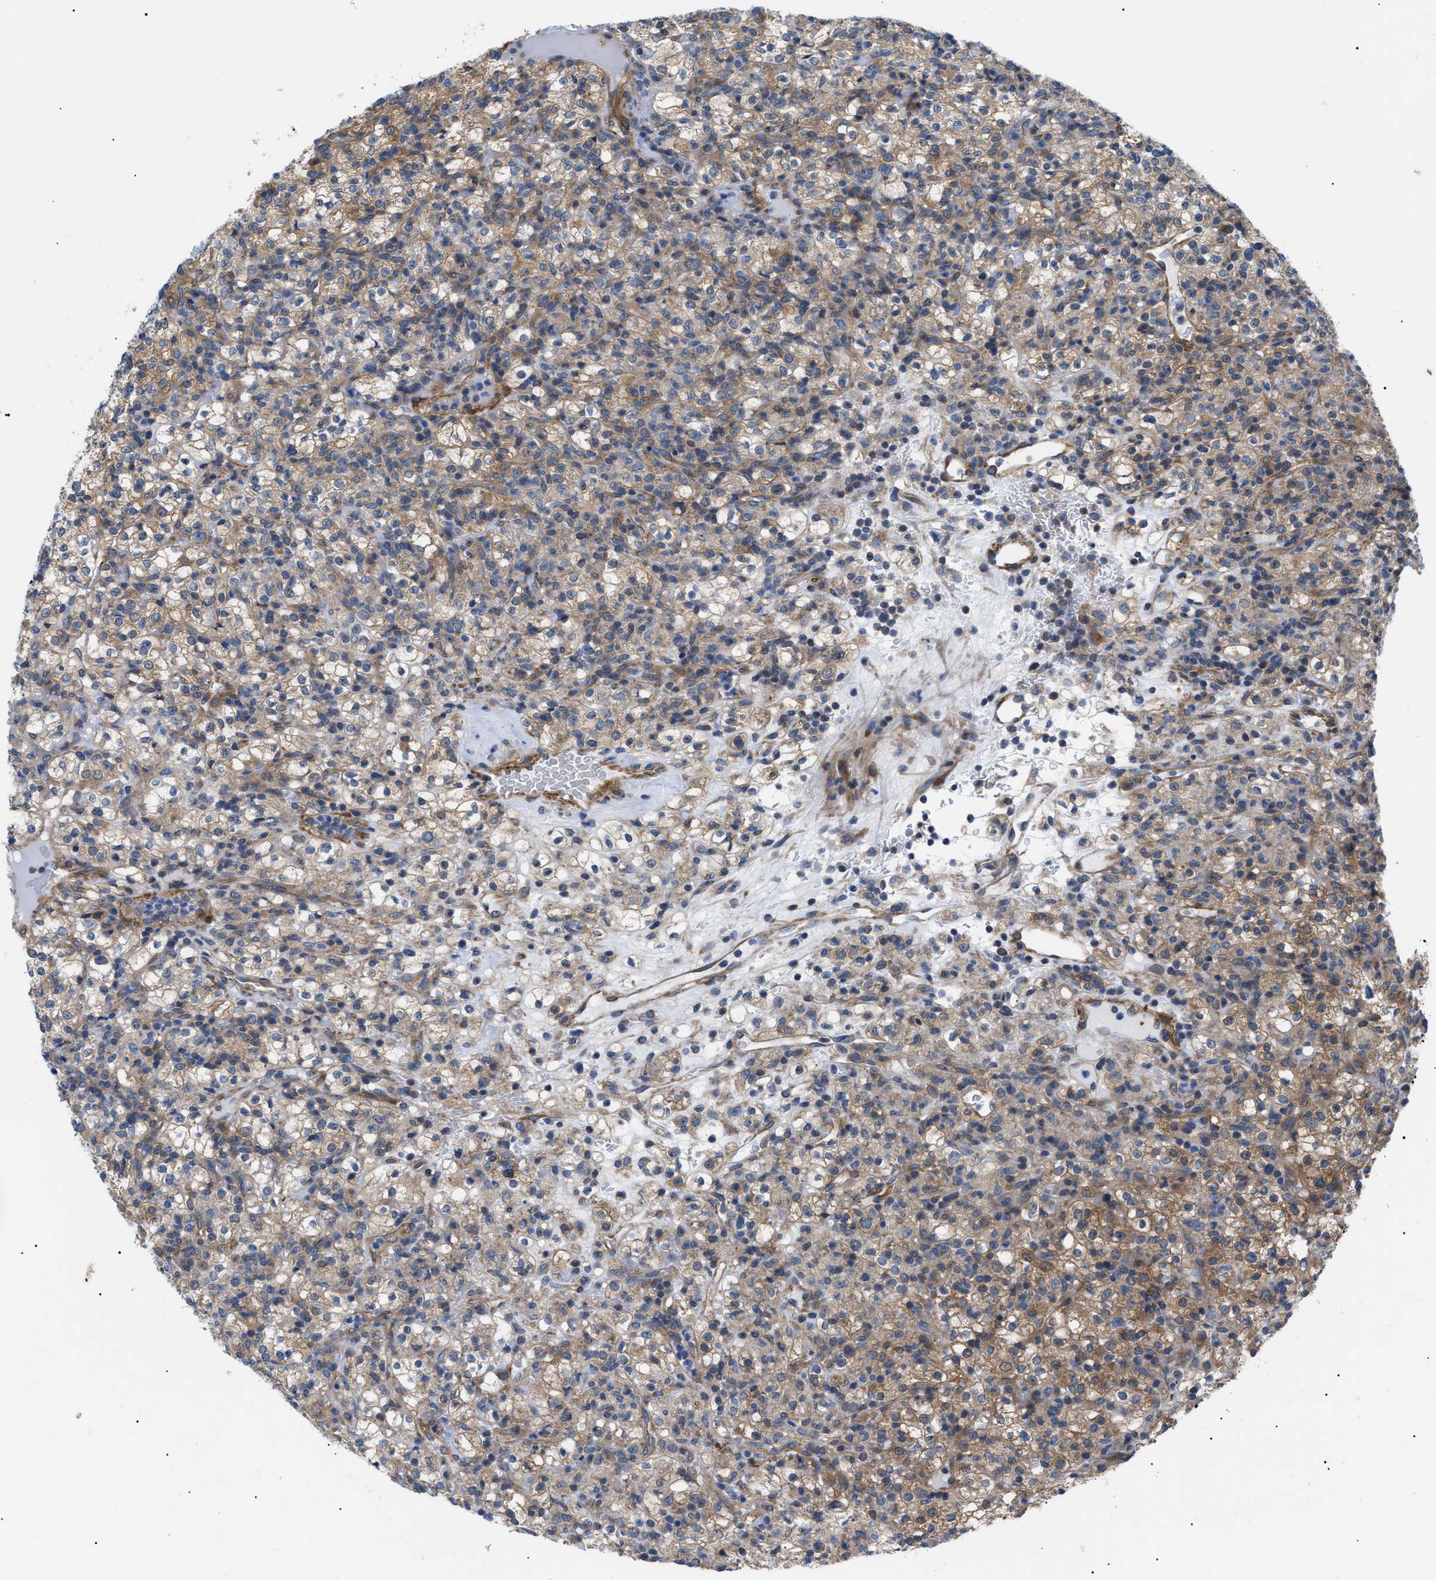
{"staining": {"intensity": "moderate", "quantity": ">75%", "location": "cytoplasmic/membranous"}, "tissue": "renal cancer", "cell_type": "Tumor cells", "image_type": "cancer", "snomed": [{"axis": "morphology", "description": "Normal tissue, NOS"}, {"axis": "morphology", "description": "Adenocarcinoma, NOS"}, {"axis": "topography", "description": "Kidney"}], "caption": "Adenocarcinoma (renal) stained with a protein marker reveals moderate staining in tumor cells.", "gene": "HSPB8", "patient": {"sex": "female", "age": 72}}